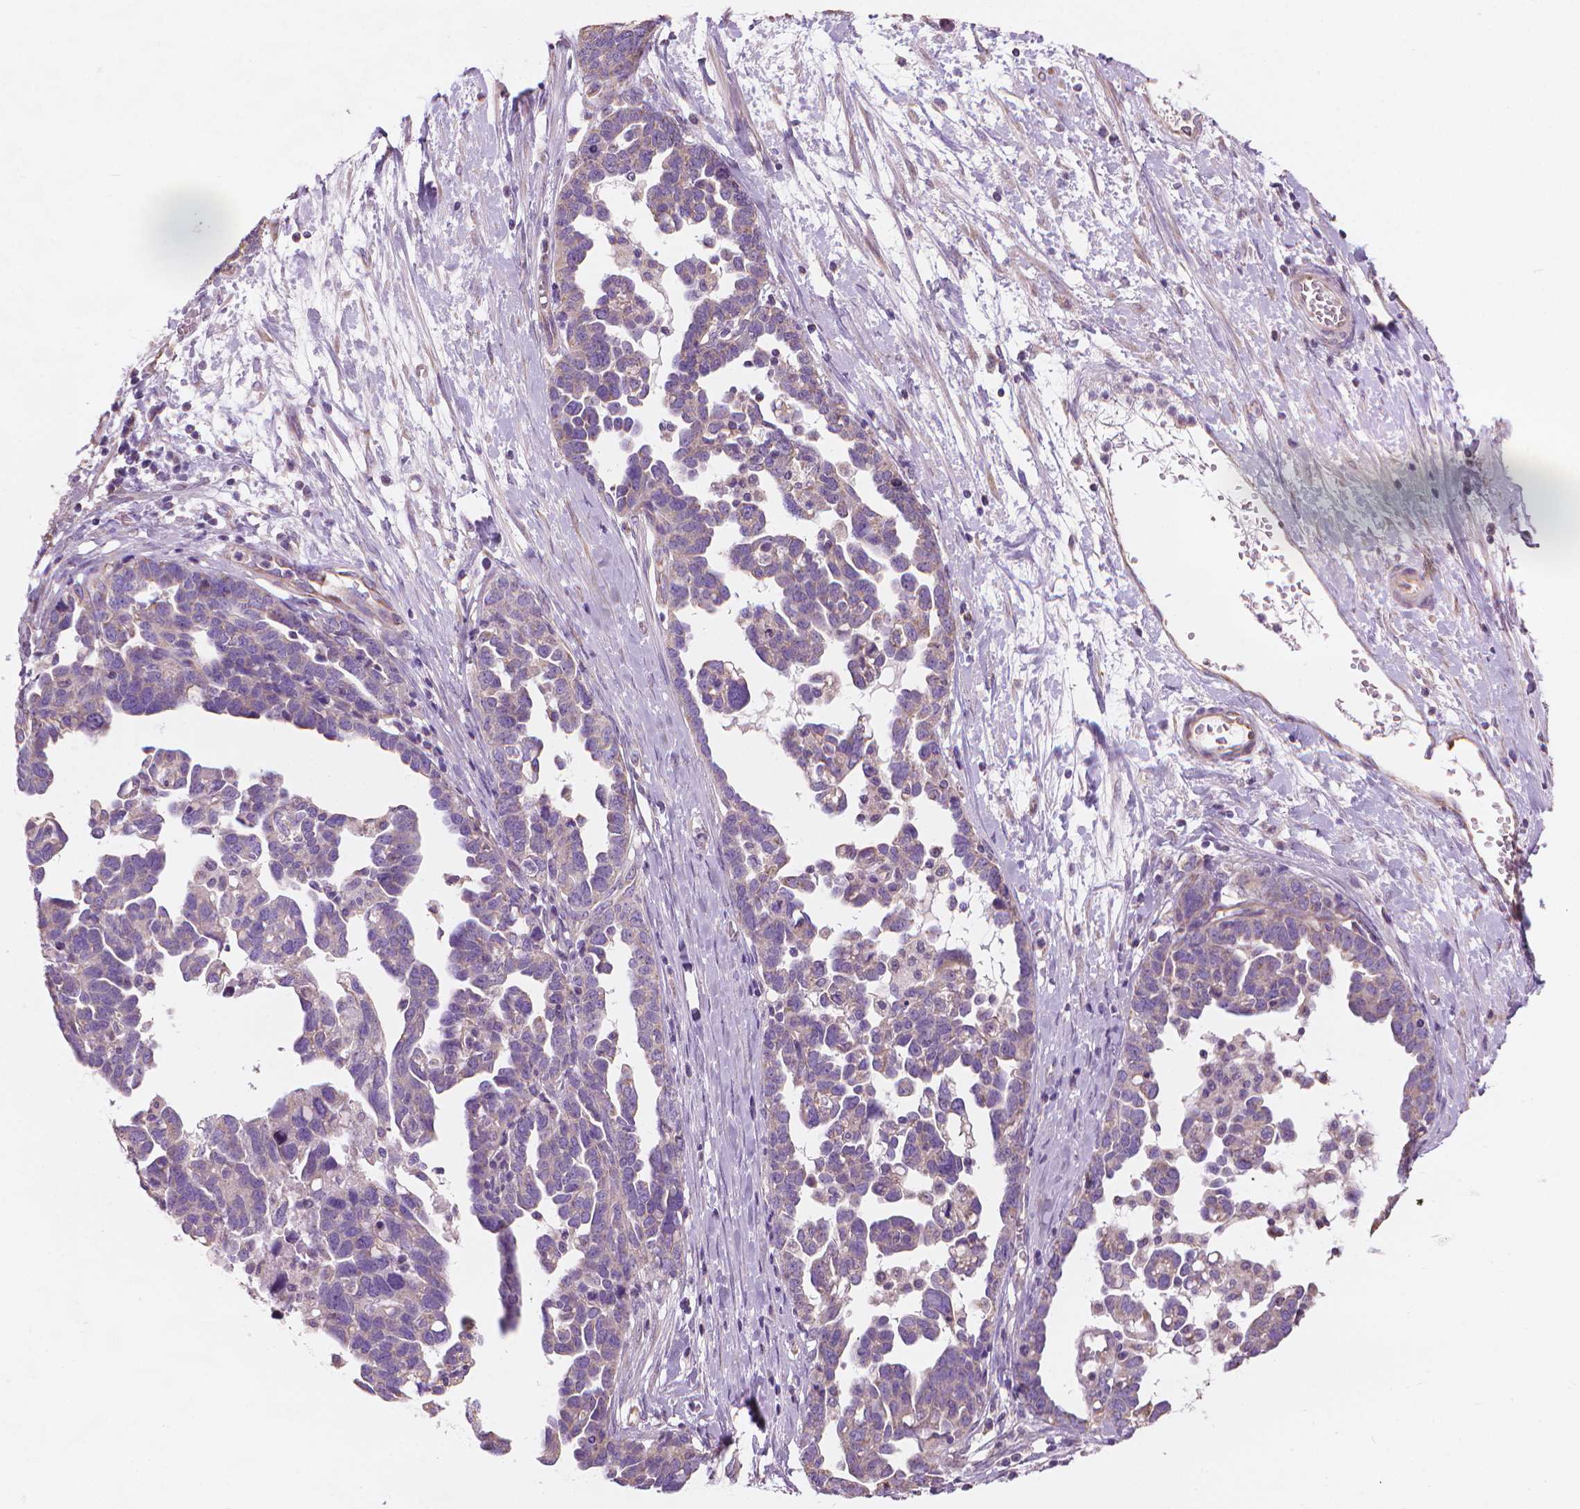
{"staining": {"intensity": "negative", "quantity": "none", "location": "none"}, "tissue": "ovarian cancer", "cell_type": "Tumor cells", "image_type": "cancer", "snomed": [{"axis": "morphology", "description": "Cystadenocarcinoma, serous, NOS"}, {"axis": "topography", "description": "Ovary"}], "caption": "Immunohistochemical staining of human ovarian cancer reveals no significant staining in tumor cells.", "gene": "TTC29", "patient": {"sex": "female", "age": 54}}